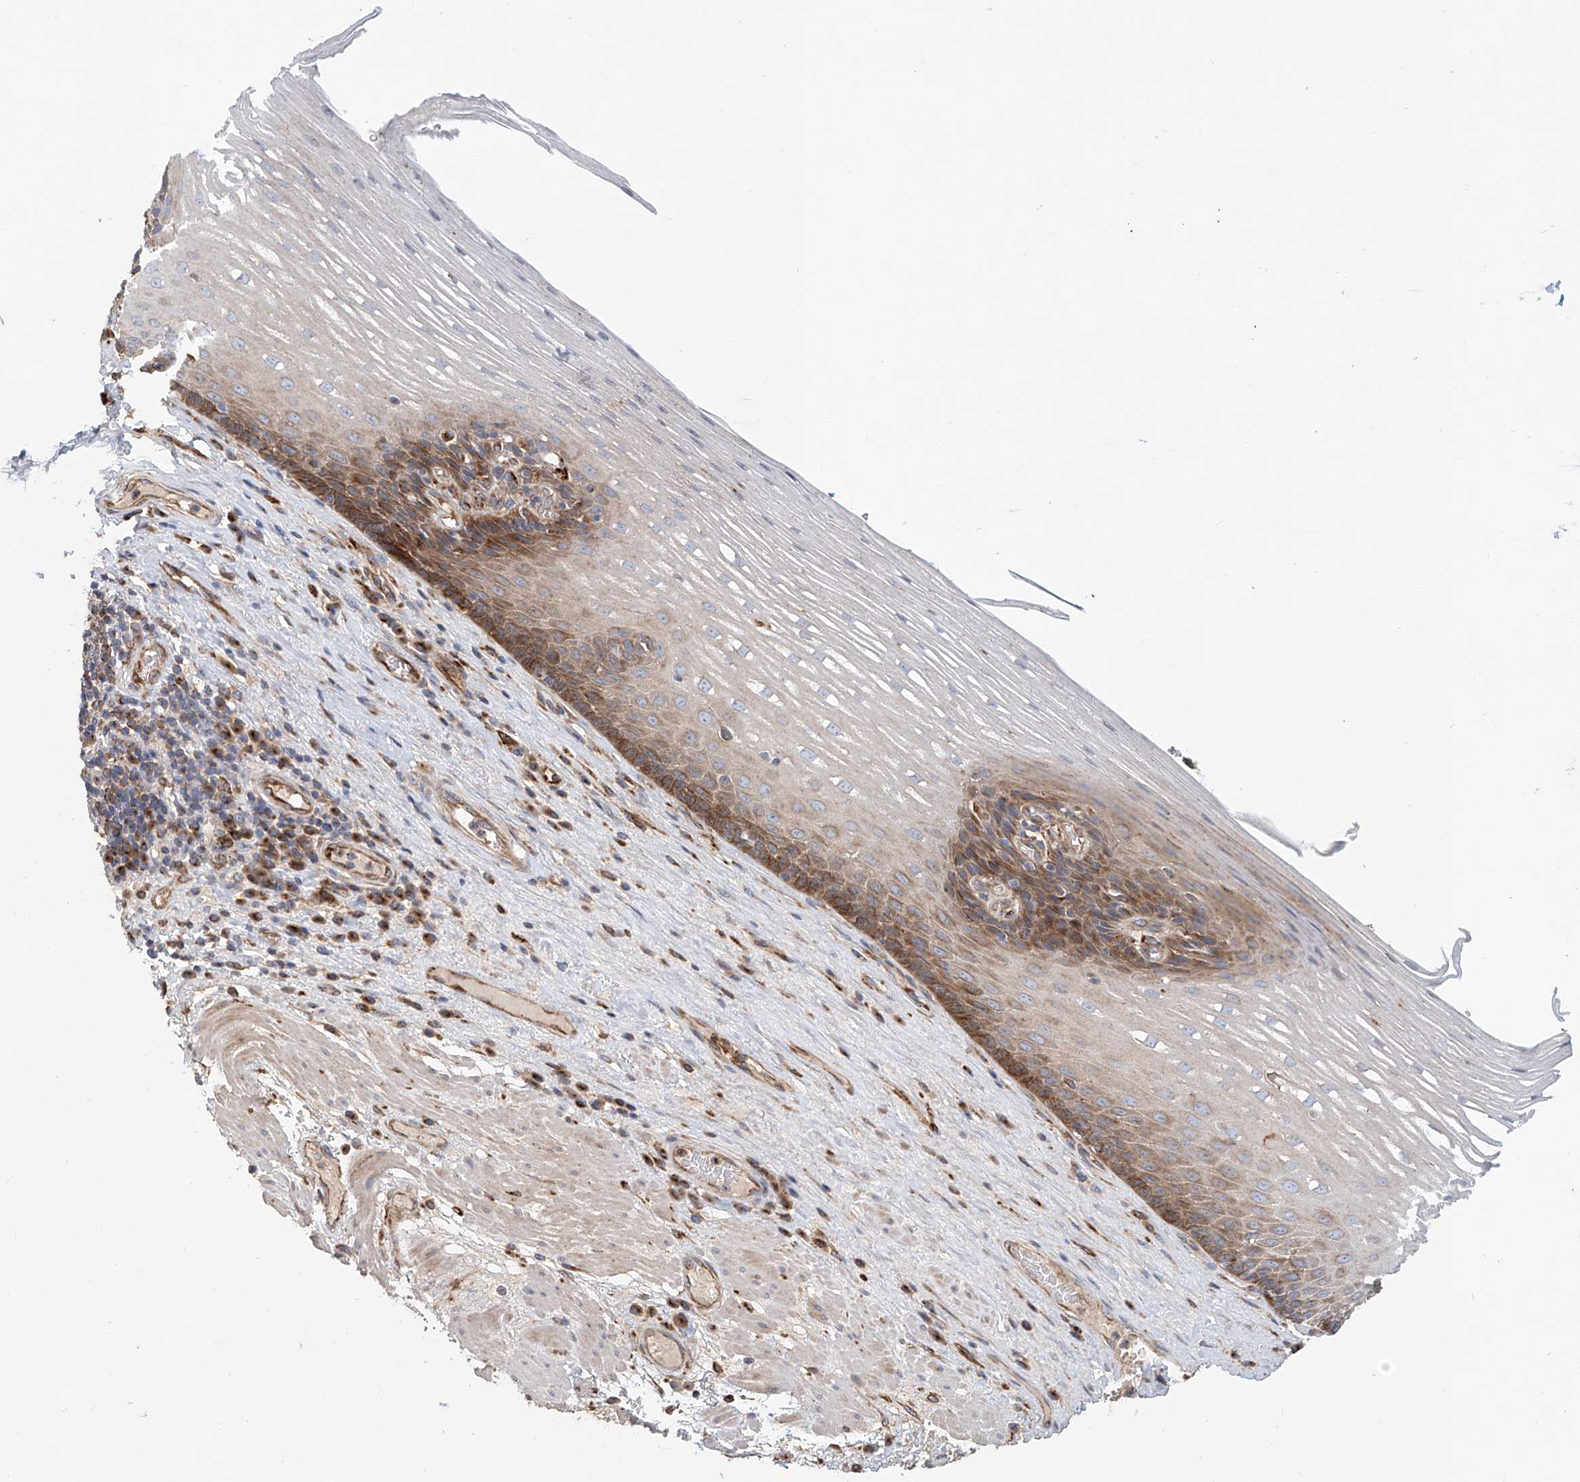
{"staining": {"intensity": "moderate", "quantity": "25%-75%", "location": "cytoplasmic/membranous"}, "tissue": "esophagus", "cell_type": "Squamous epithelial cells", "image_type": "normal", "snomed": [{"axis": "morphology", "description": "Normal tissue, NOS"}, {"axis": "topography", "description": "Esophagus"}], "caption": "The micrograph displays immunohistochemical staining of benign esophagus. There is moderate cytoplasmic/membranous expression is identified in approximately 25%-75% of squamous epithelial cells.", "gene": "HGSNAT", "patient": {"sex": "male", "age": 62}}